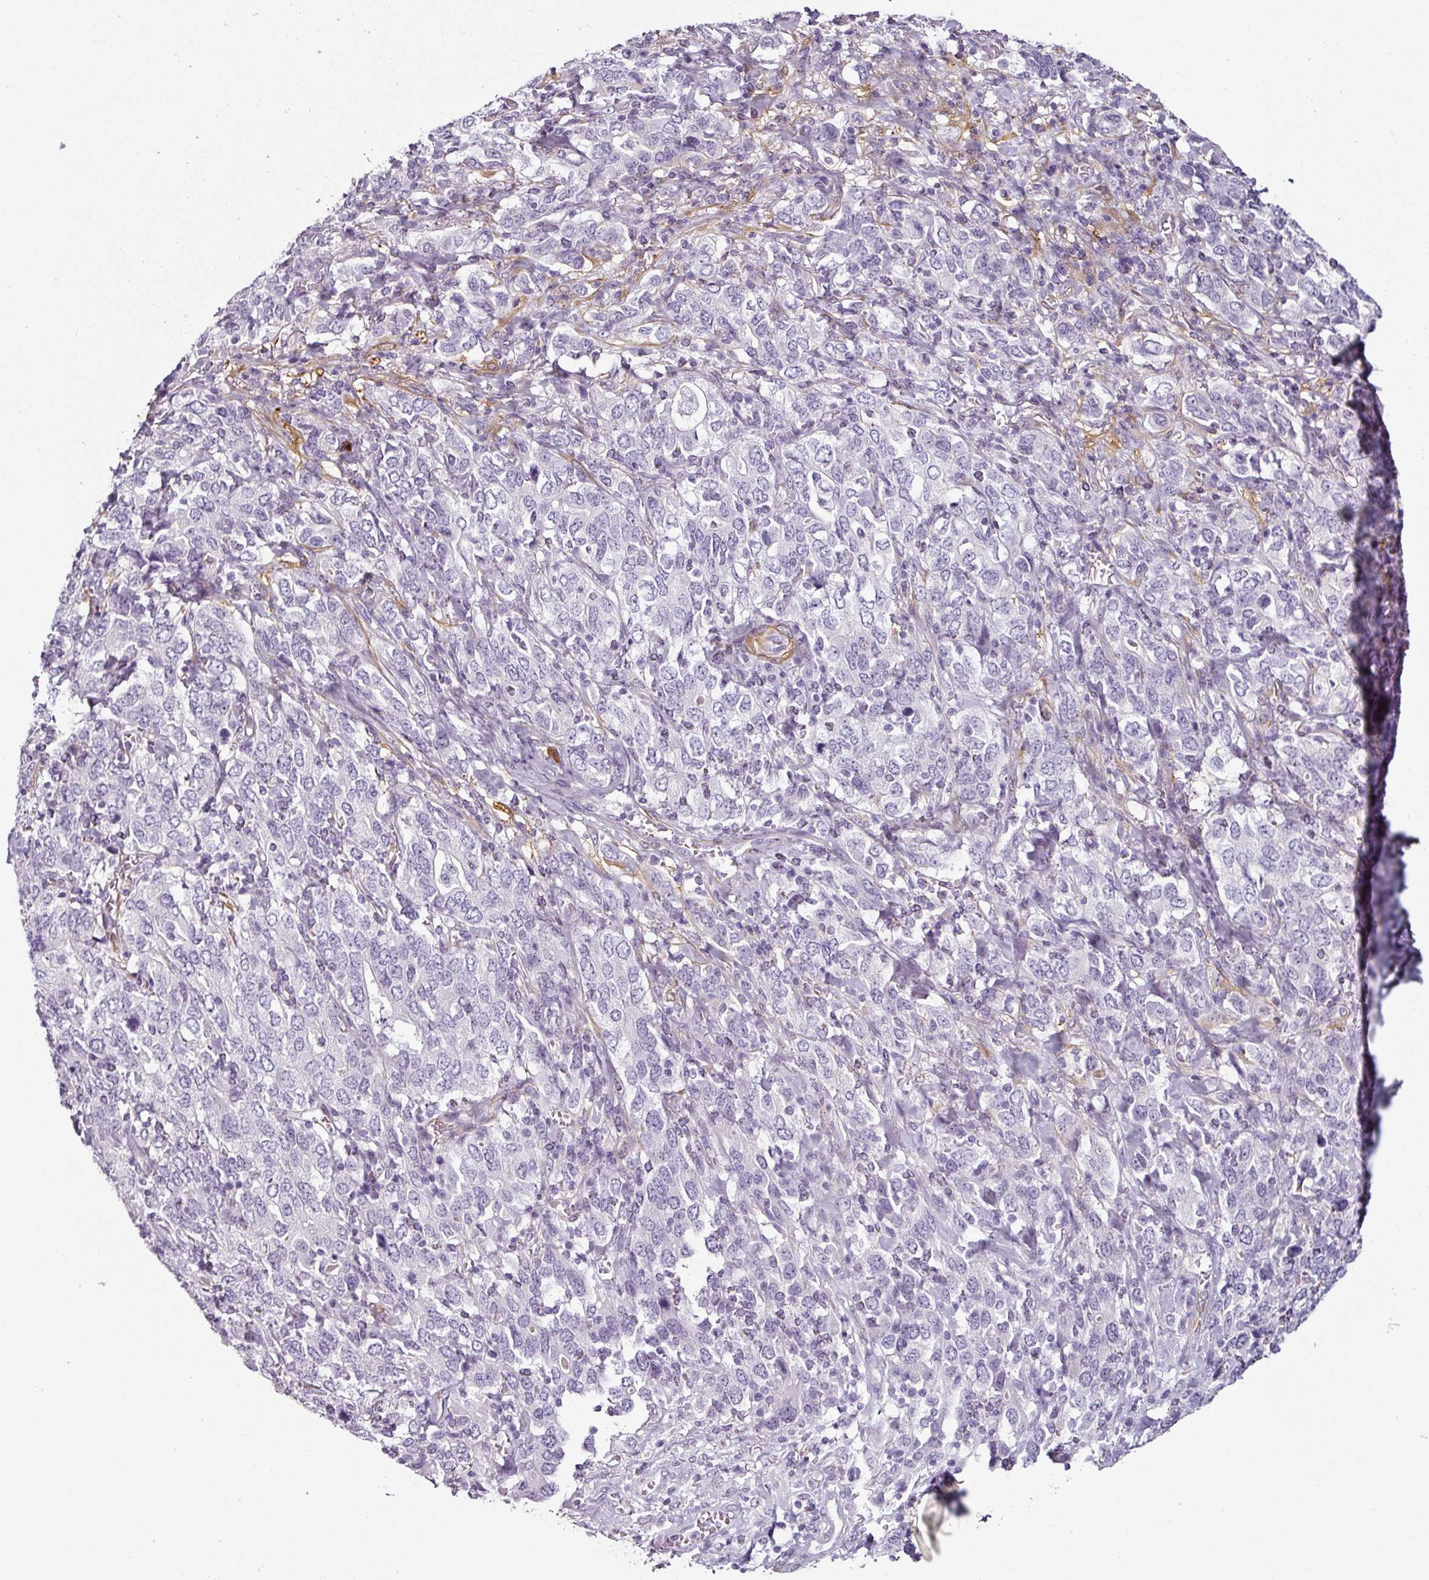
{"staining": {"intensity": "negative", "quantity": "none", "location": "none"}, "tissue": "stomach cancer", "cell_type": "Tumor cells", "image_type": "cancer", "snomed": [{"axis": "morphology", "description": "Adenocarcinoma, NOS"}, {"axis": "topography", "description": "Stomach, upper"}, {"axis": "topography", "description": "Stomach"}], "caption": "The immunohistochemistry (IHC) histopathology image has no significant positivity in tumor cells of stomach cancer (adenocarcinoma) tissue.", "gene": "CAP2", "patient": {"sex": "male", "age": 62}}